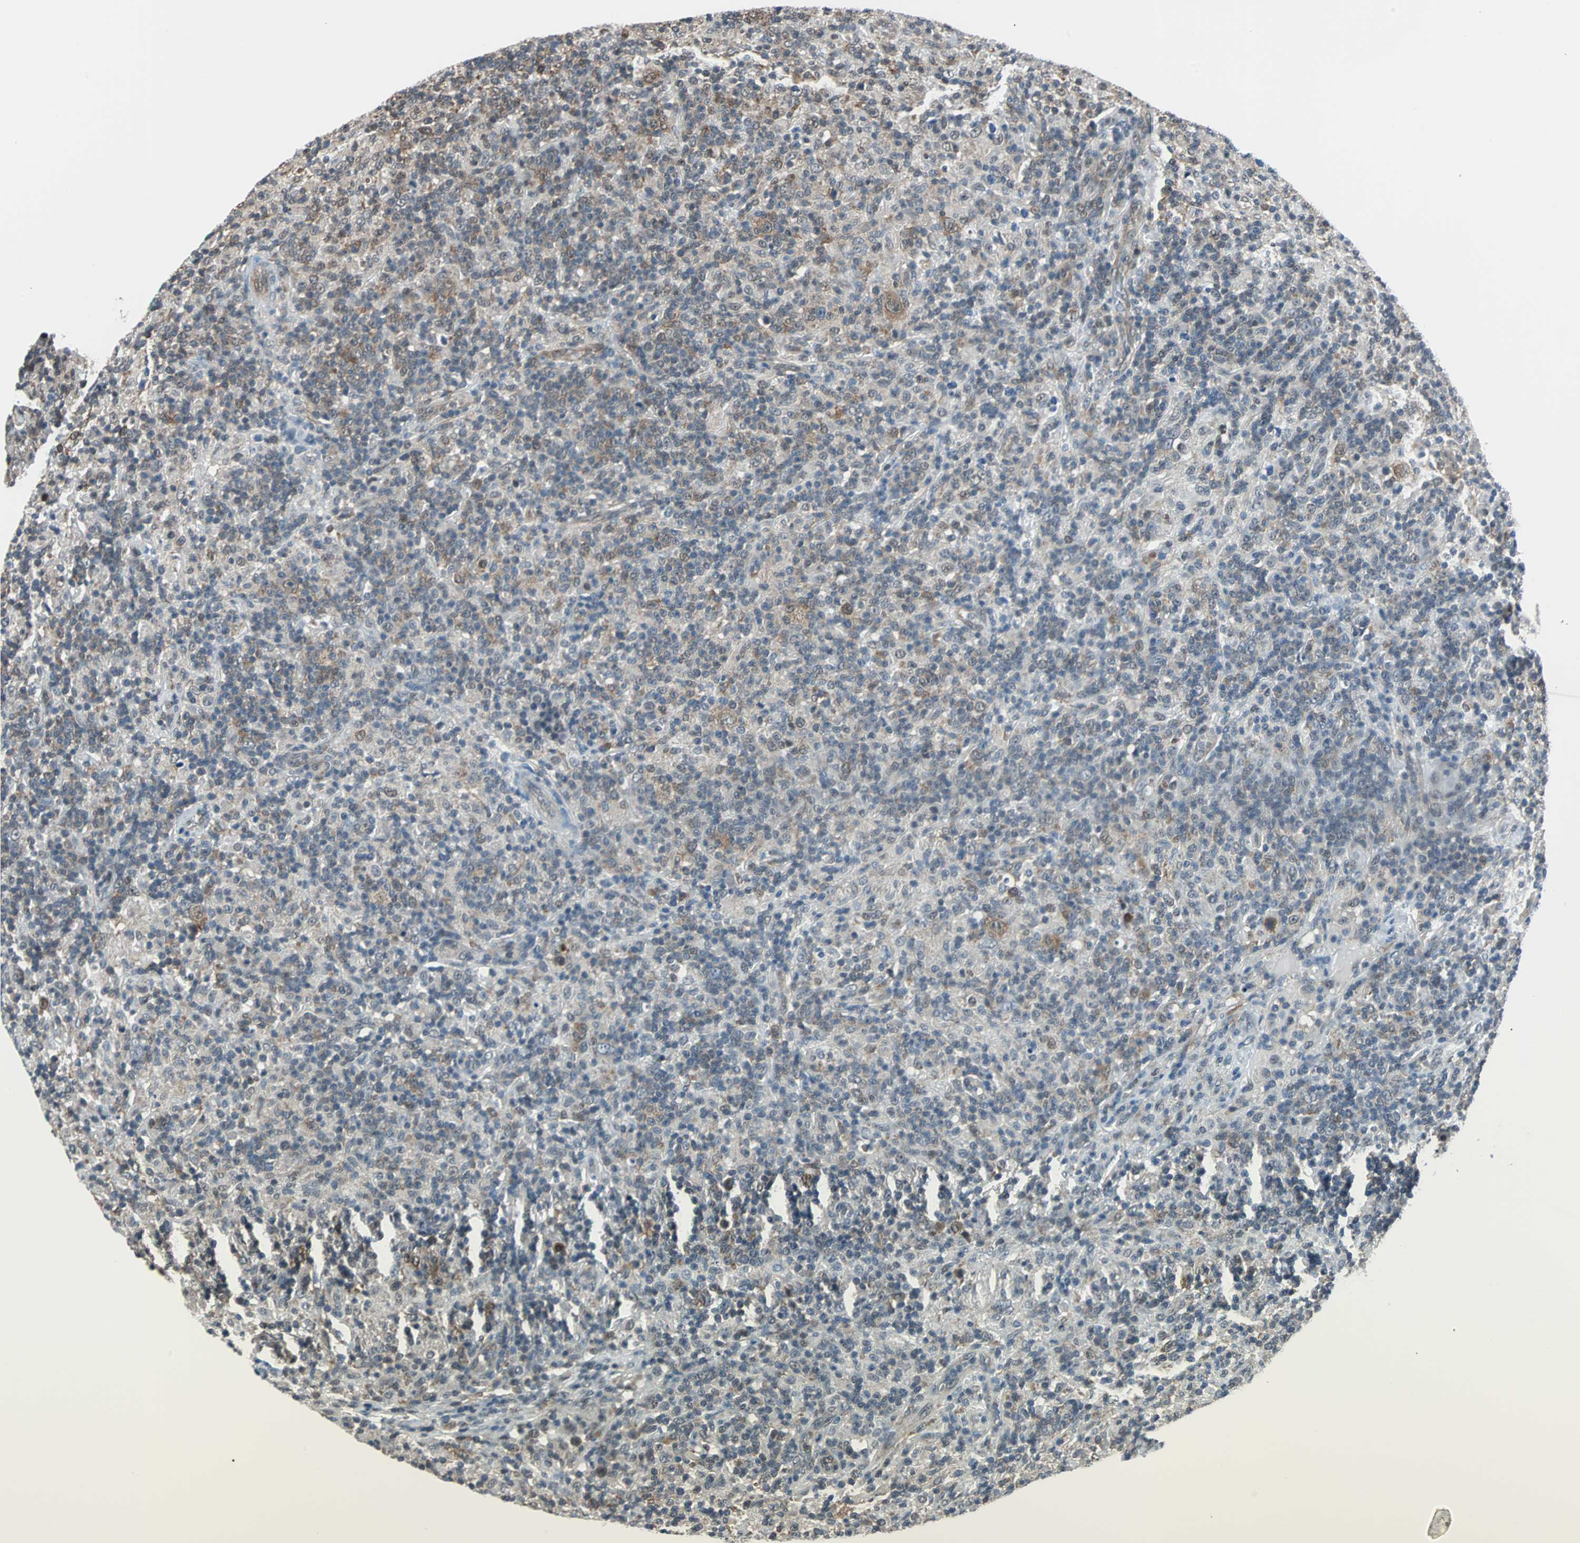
{"staining": {"intensity": "weak", "quantity": "<25%", "location": "cytoplasmic/membranous"}, "tissue": "lymphoma", "cell_type": "Tumor cells", "image_type": "cancer", "snomed": [{"axis": "morphology", "description": "Hodgkin's disease, NOS"}, {"axis": "topography", "description": "Lymph node"}], "caption": "Immunohistochemistry histopathology image of Hodgkin's disease stained for a protein (brown), which exhibits no expression in tumor cells.", "gene": "VCP", "patient": {"sex": "male", "age": 70}}